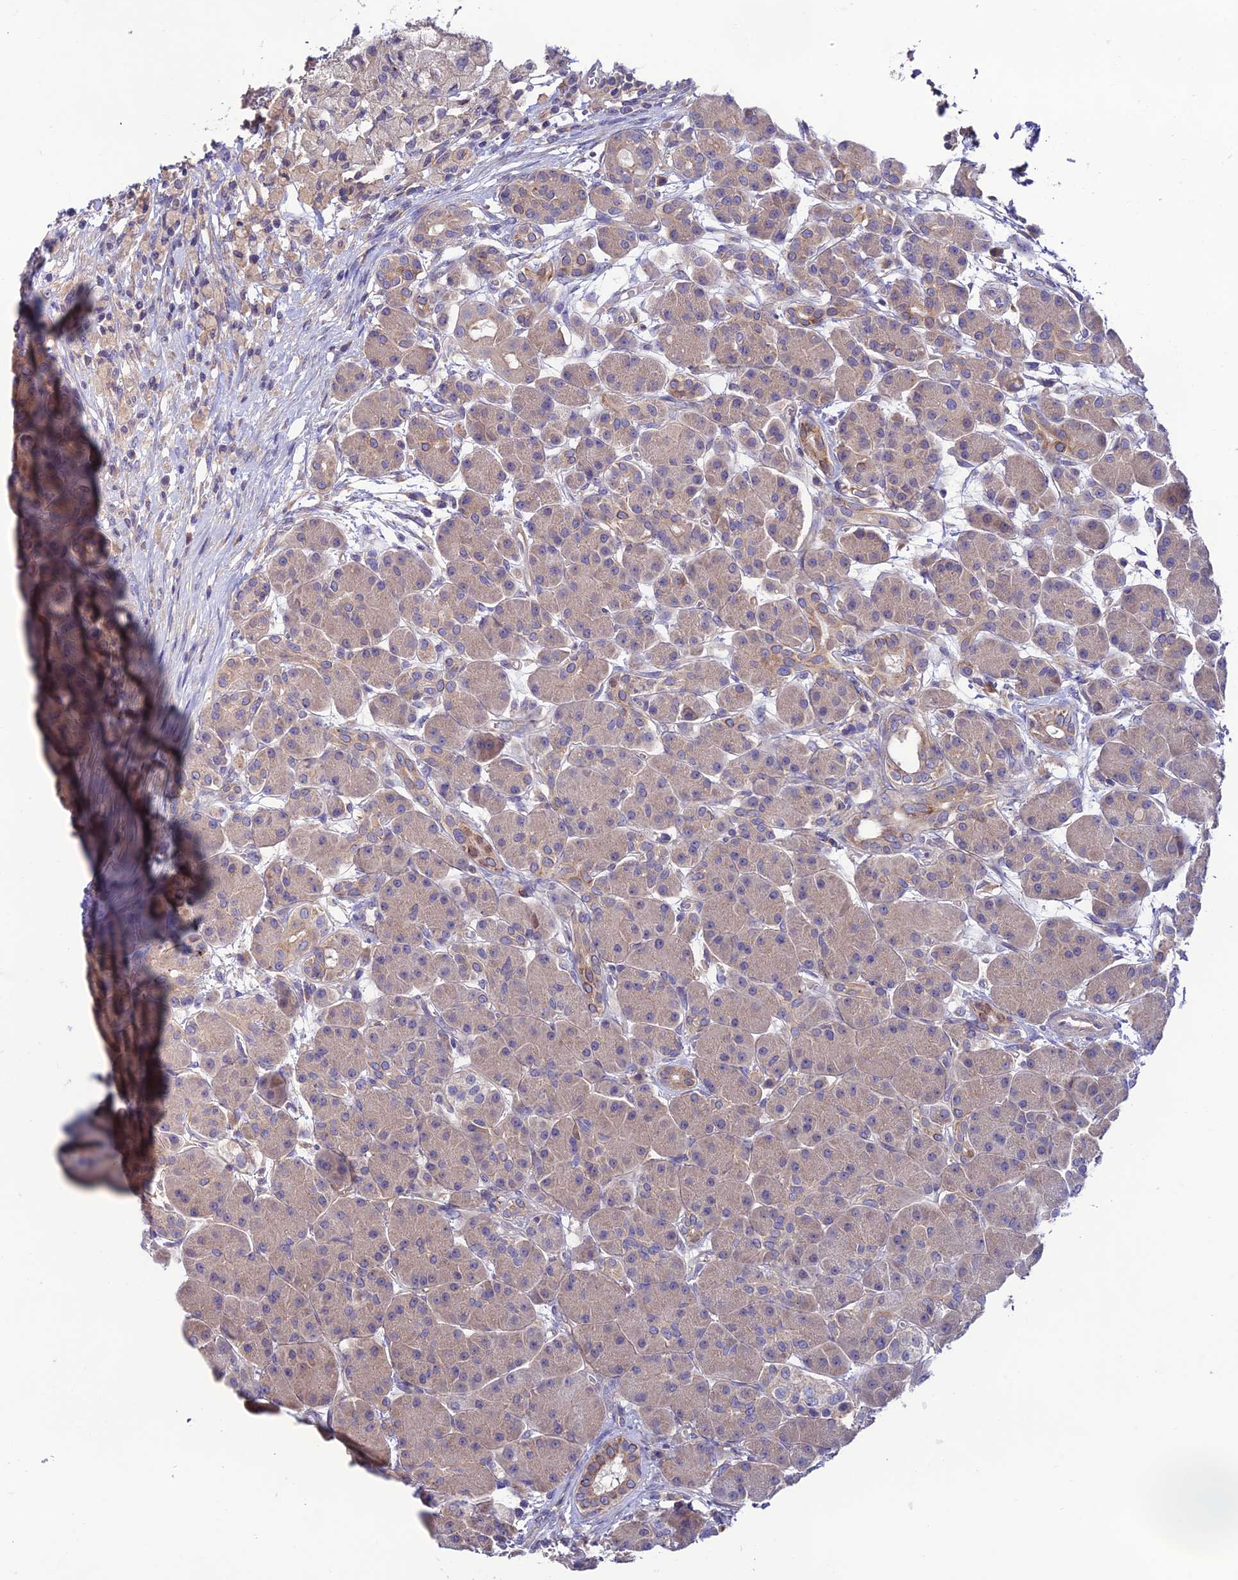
{"staining": {"intensity": "weak", "quantity": ">75%", "location": "cytoplasmic/membranous"}, "tissue": "pancreas", "cell_type": "Exocrine glandular cells", "image_type": "normal", "snomed": [{"axis": "morphology", "description": "Normal tissue, NOS"}, {"axis": "topography", "description": "Pancreas"}], "caption": "Immunohistochemical staining of unremarkable pancreas displays low levels of weak cytoplasmic/membranous positivity in approximately >75% of exocrine glandular cells.", "gene": "BRME1", "patient": {"sex": "male", "age": 63}}